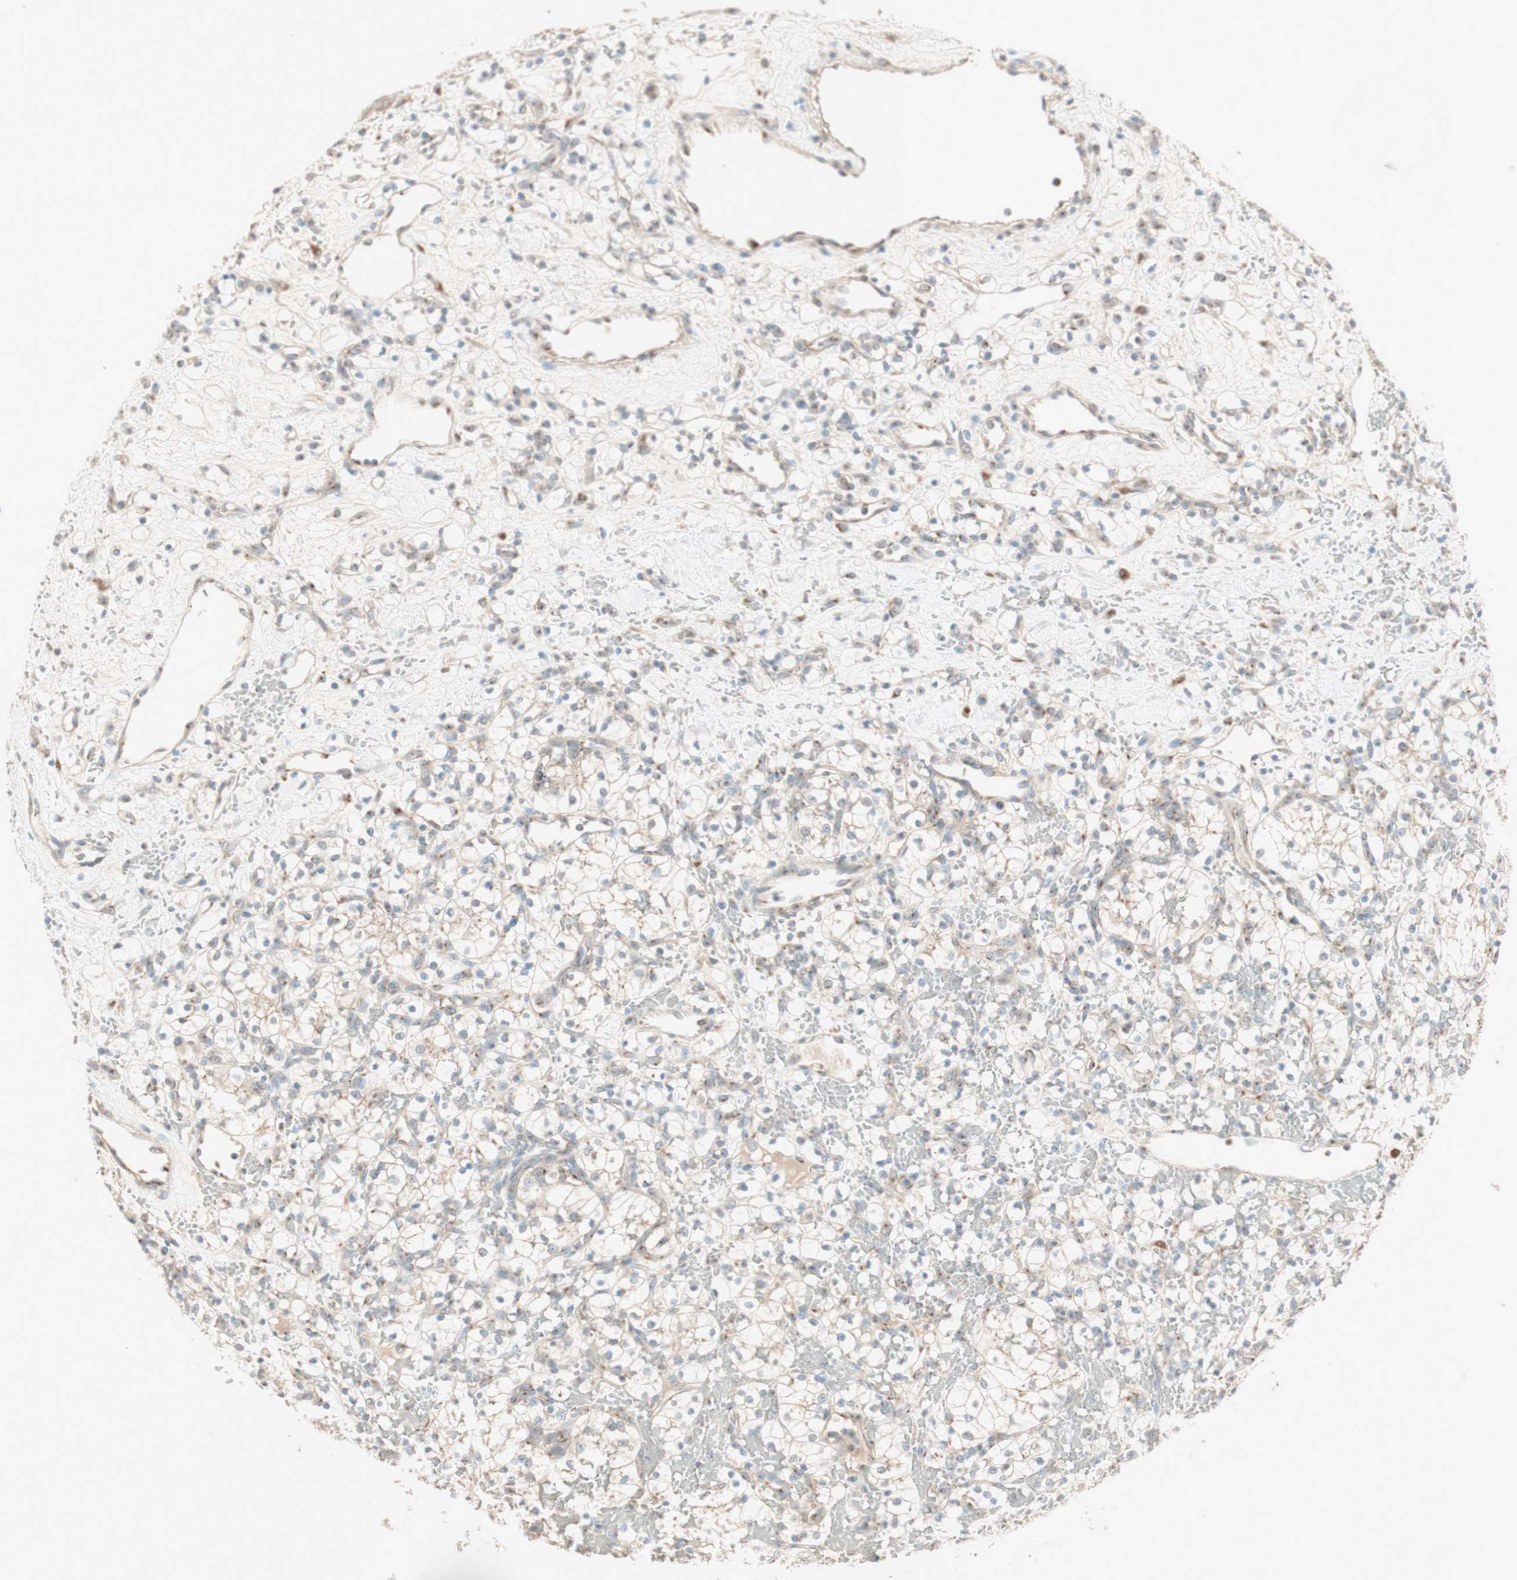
{"staining": {"intensity": "negative", "quantity": "none", "location": "none"}, "tissue": "renal cancer", "cell_type": "Tumor cells", "image_type": "cancer", "snomed": [{"axis": "morphology", "description": "Adenocarcinoma, NOS"}, {"axis": "topography", "description": "Kidney"}], "caption": "High magnification brightfield microscopy of renal cancer (adenocarcinoma) stained with DAB (3,3'-diaminobenzidine) (brown) and counterstained with hematoxylin (blue): tumor cells show no significant staining. The staining is performed using DAB brown chromogen with nuclei counter-stained in using hematoxylin.", "gene": "SEC16A", "patient": {"sex": "female", "age": 60}}